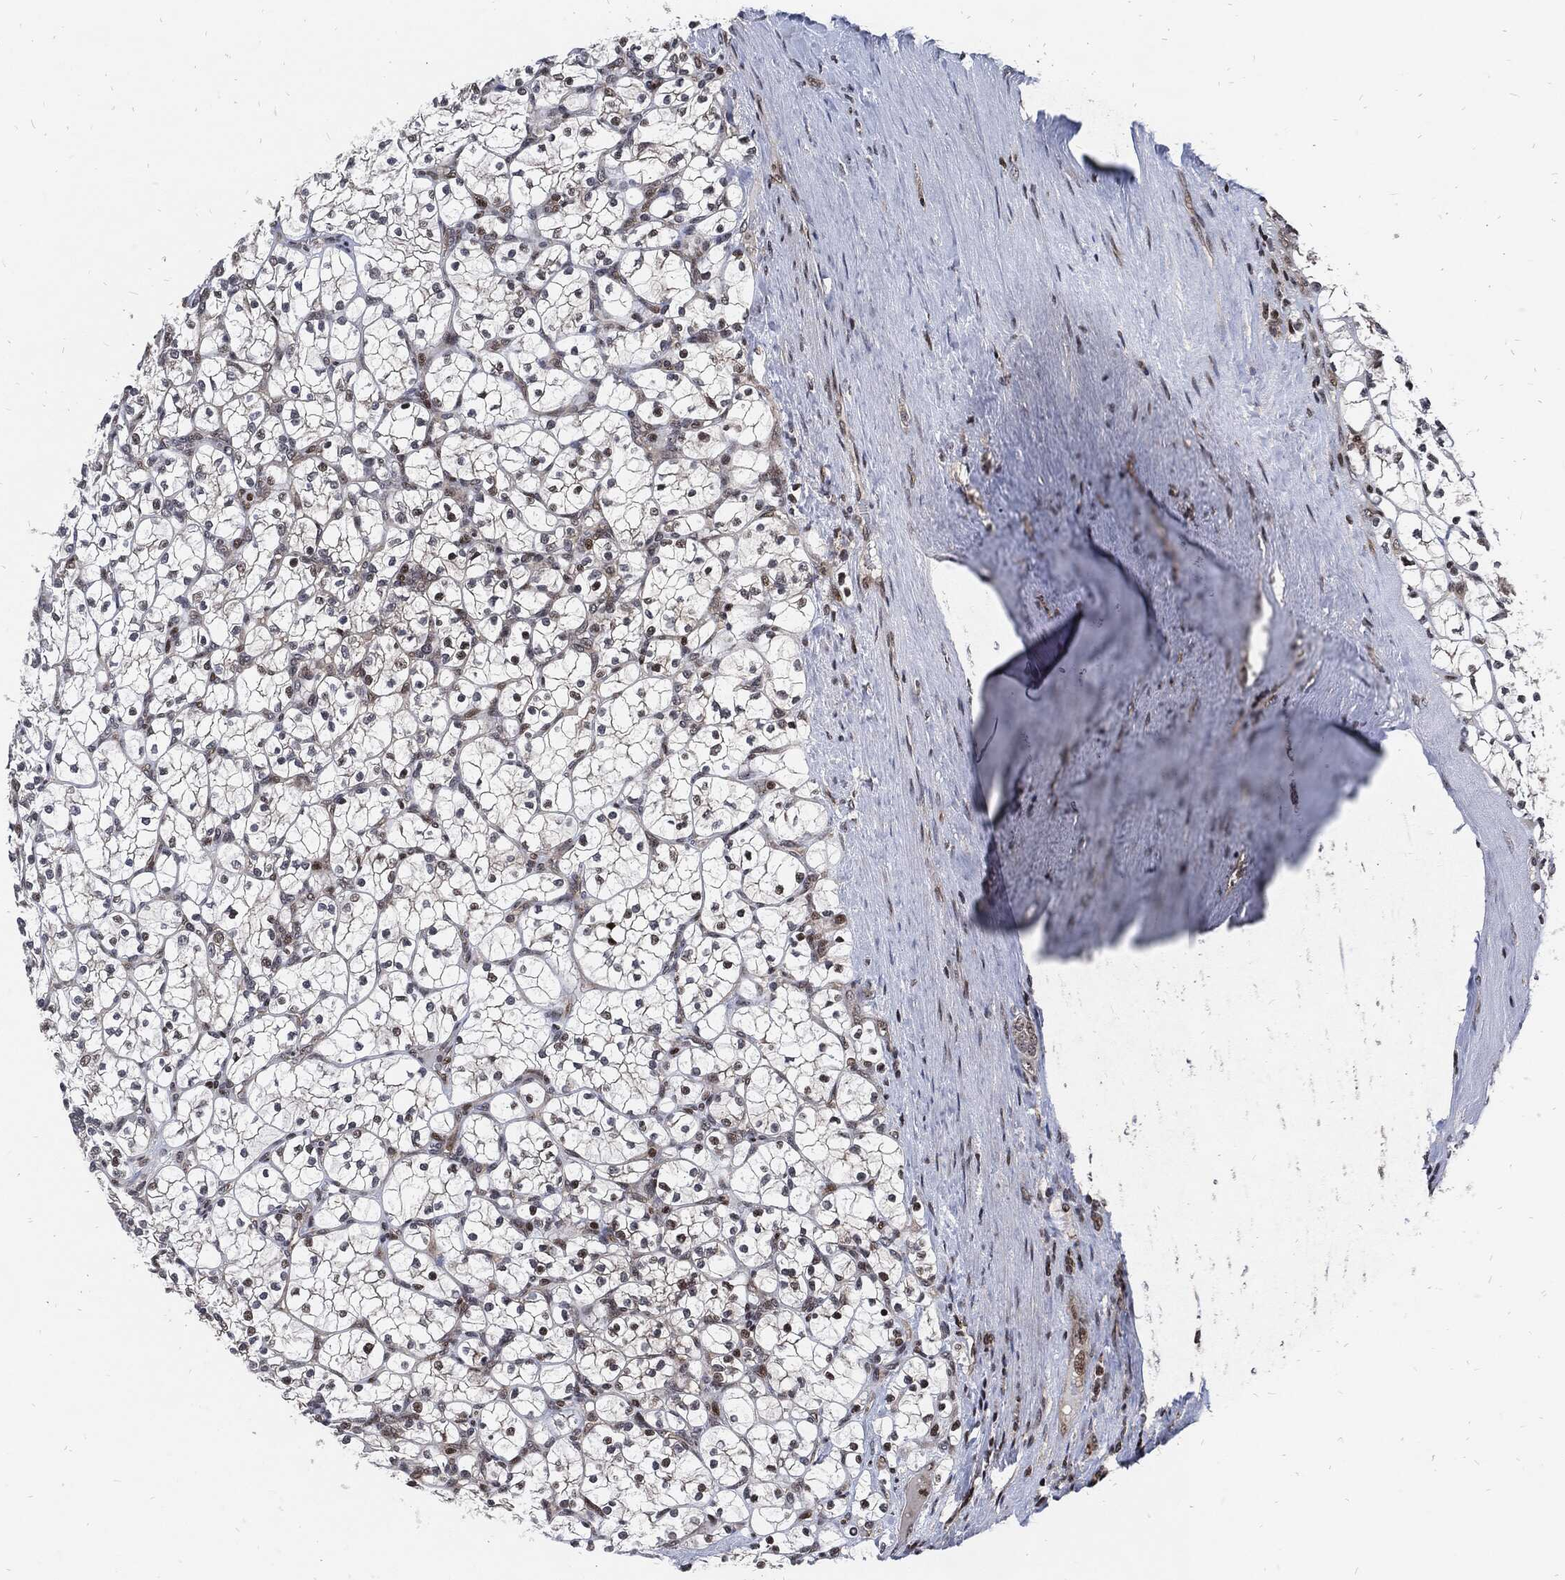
{"staining": {"intensity": "strong", "quantity": "<25%", "location": "nuclear"}, "tissue": "renal cancer", "cell_type": "Tumor cells", "image_type": "cancer", "snomed": [{"axis": "morphology", "description": "Adenocarcinoma, NOS"}, {"axis": "topography", "description": "Kidney"}], "caption": "Protein staining reveals strong nuclear positivity in about <25% of tumor cells in renal cancer (adenocarcinoma).", "gene": "ZNF775", "patient": {"sex": "female", "age": 89}}